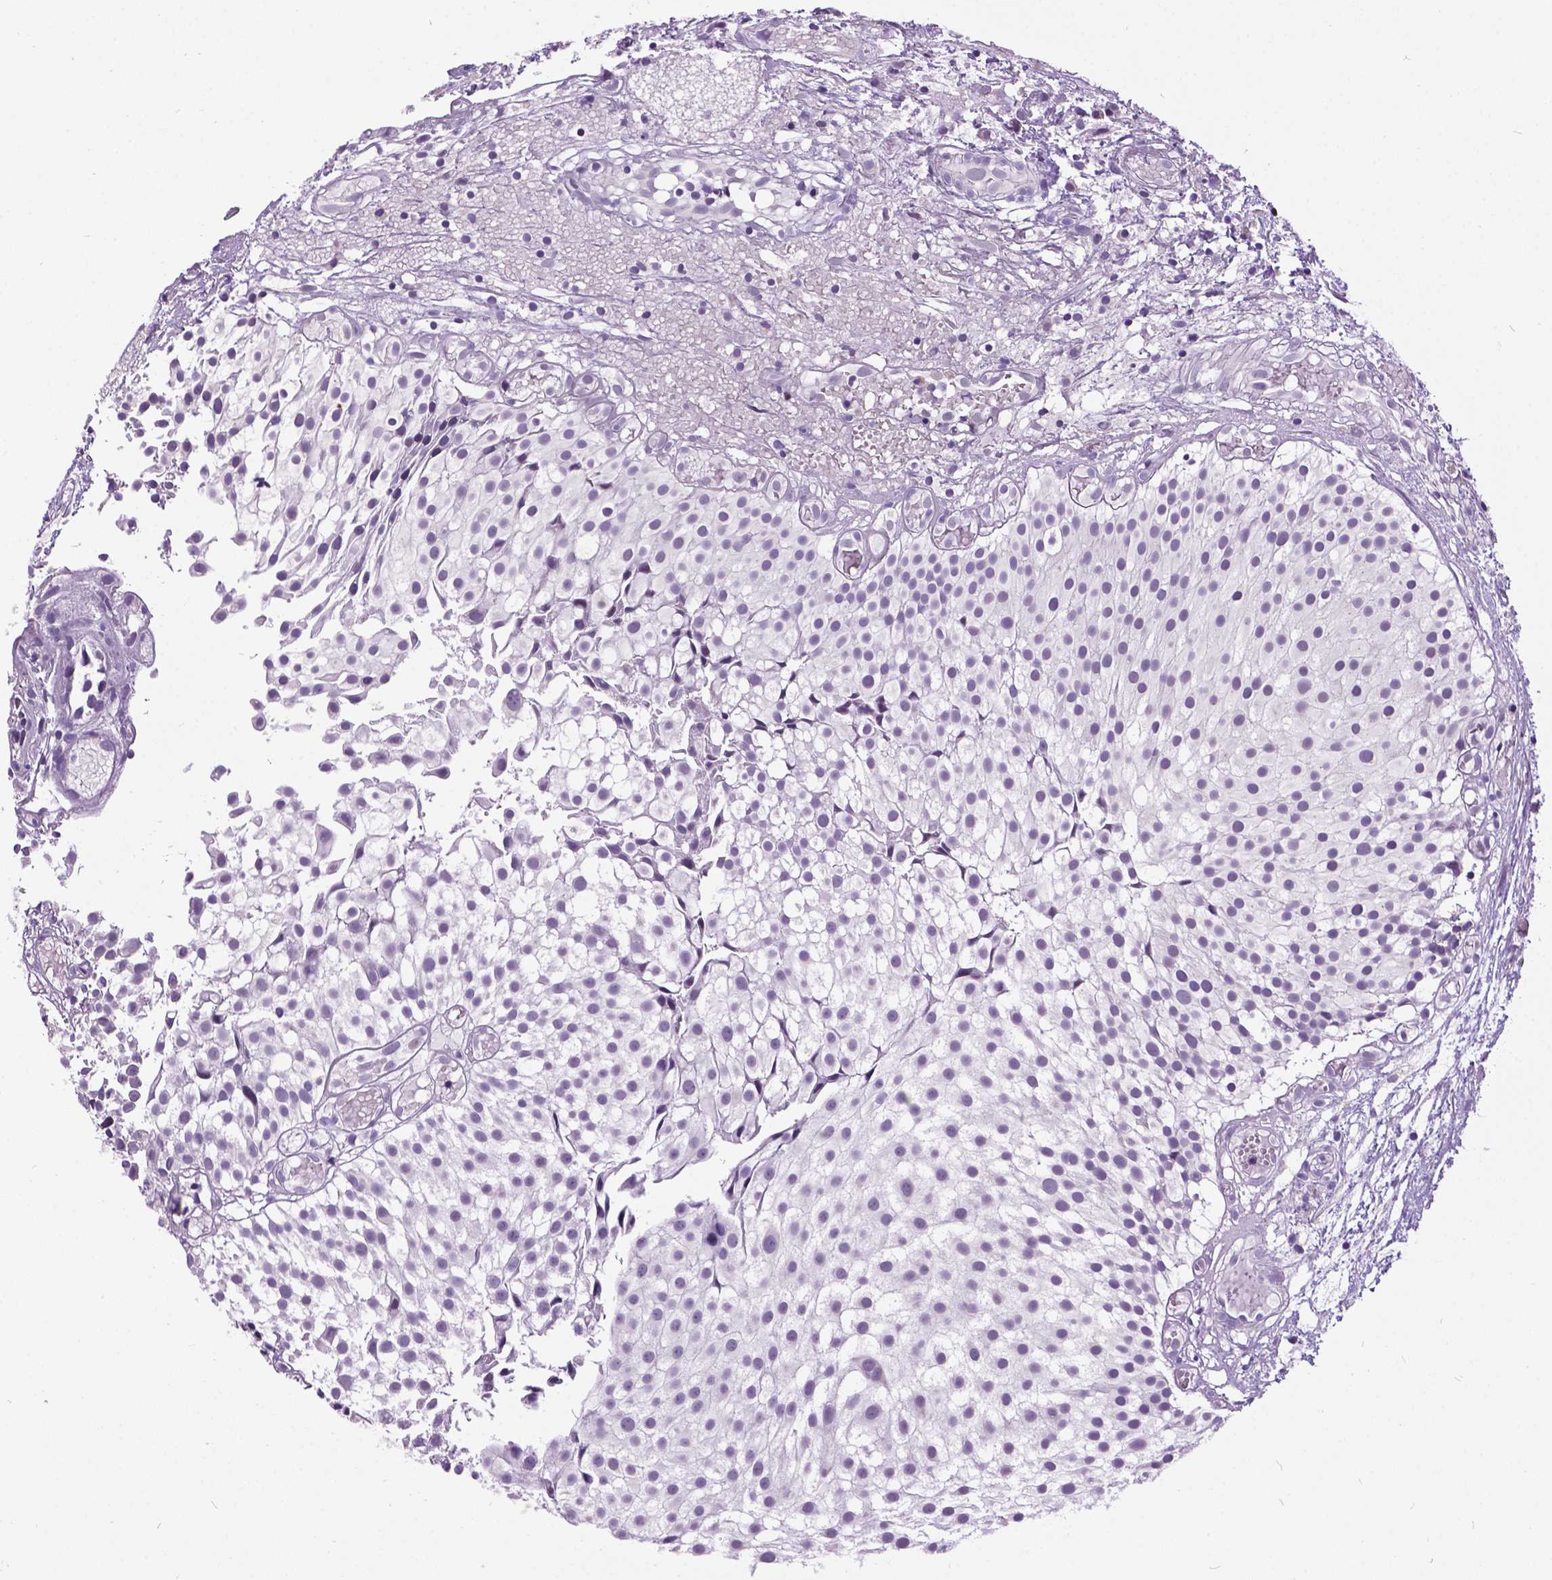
{"staining": {"intensity": "negative", "quantity": "none", "location": "none"}, "tissue": "urothelial cancer", "cell_type": "Tumor cells", "image_type": "cancer", "snomed": [{"axis": "morphology", "description": "Urothelial carcinoma, Low grade"}, {"axis": "topography", "description": "Urinary bladder"}], "caption": "Tumor cells are negative for protein expression in human urothelial carcinoma (low-grade).", "gene": "DPF3", "patient": {"sex": "male", "age": 79}}